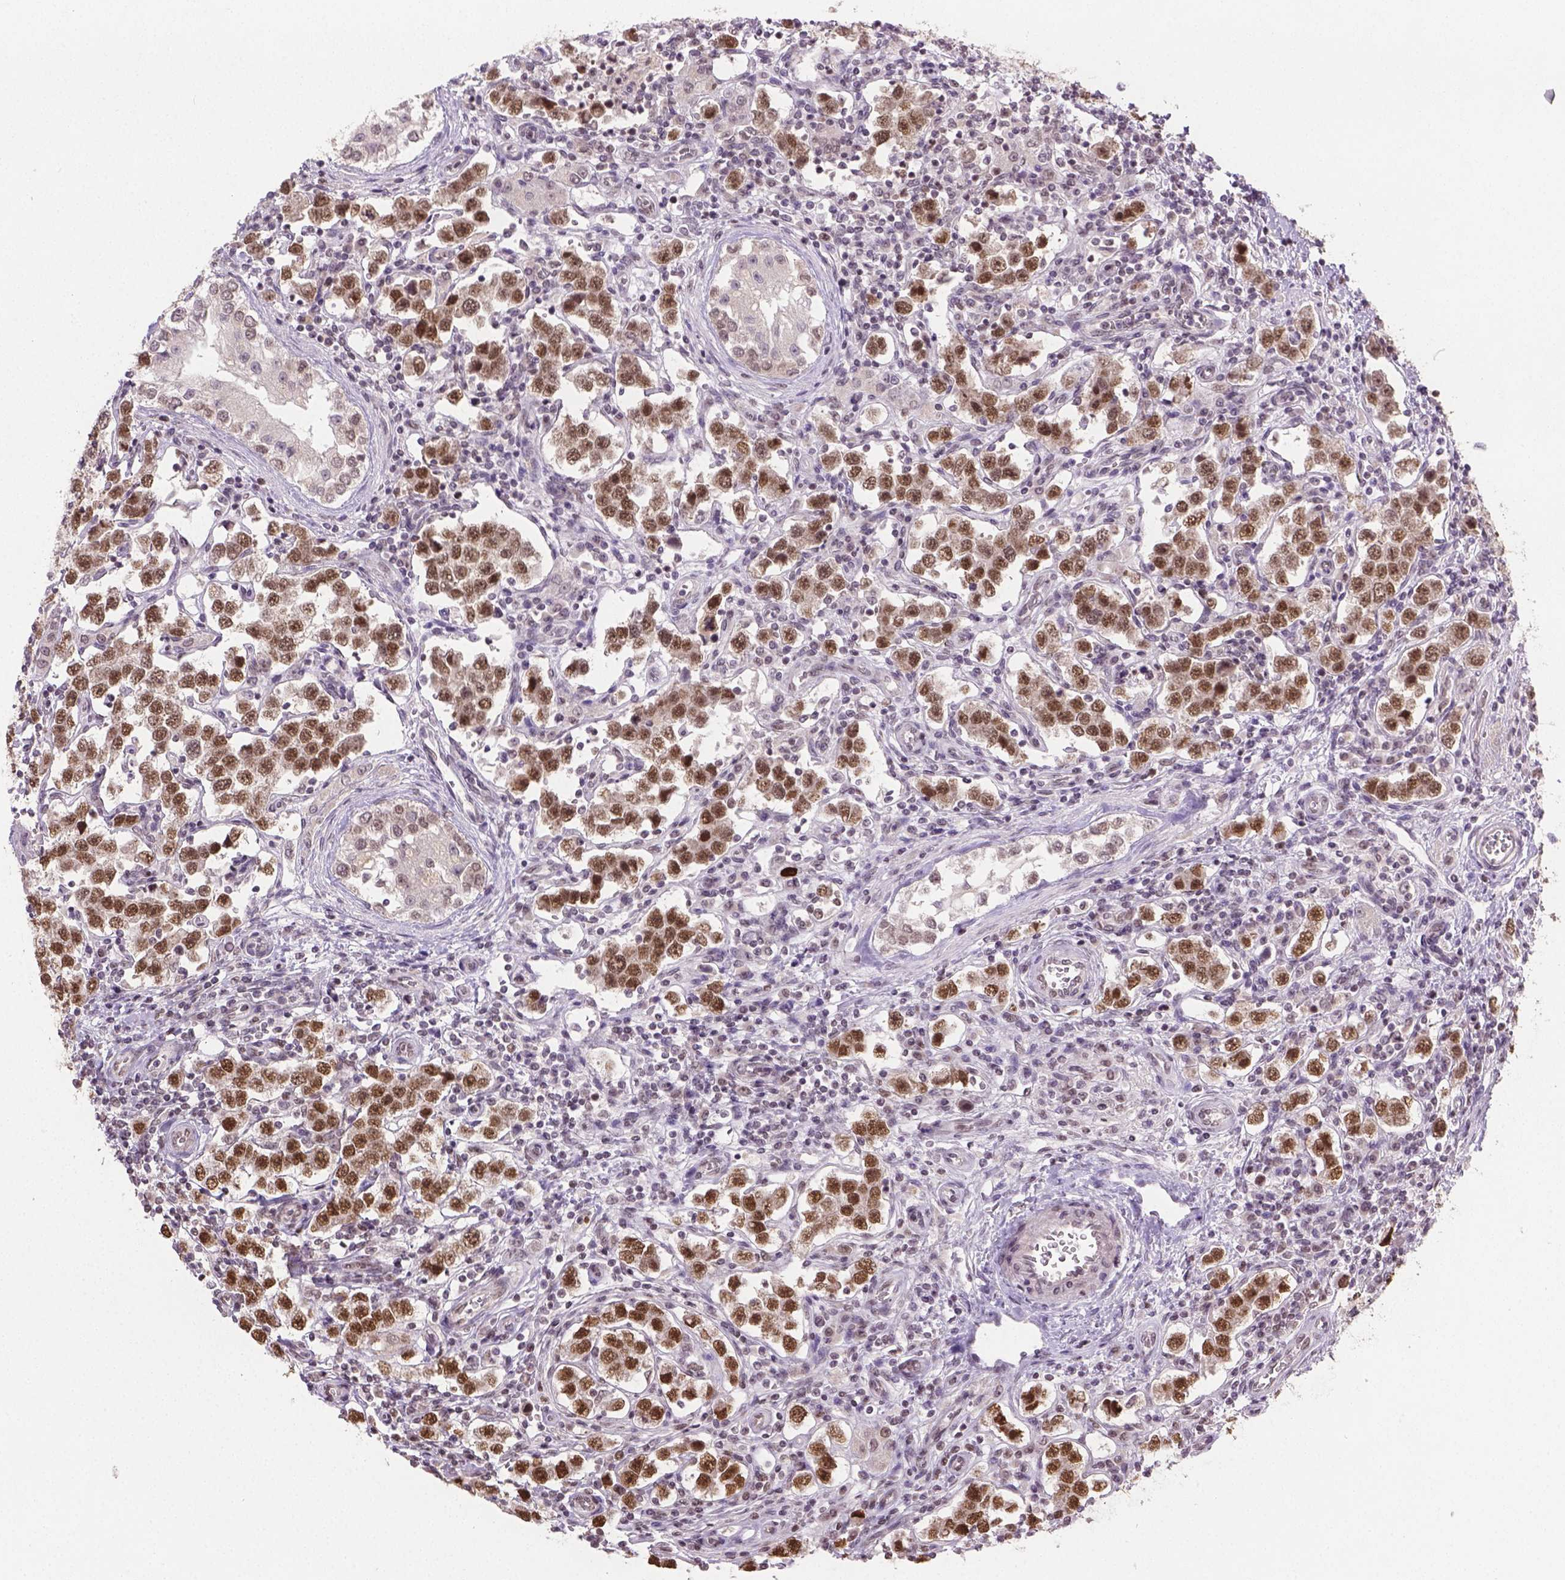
{"staining": {"intensity": "moderate", "quantity": ">75%", "location": "nuclear"}, "tissue": "testis cancer", "cell_type": "Tumor cells", "image_type": "cancer", "snomed": [{"axis": "morphology", "description": "Seminoma, NOS"}, {"axis": "topography", "description": "Testis"}], "caption": "Immunohistochemical staining of human testis cancer reveals medium levels of moderate nuclear protein positivity in about >75% of tumor cells.", "gene": "FANCE", "patient": {"sex": "male", "age": 37}}